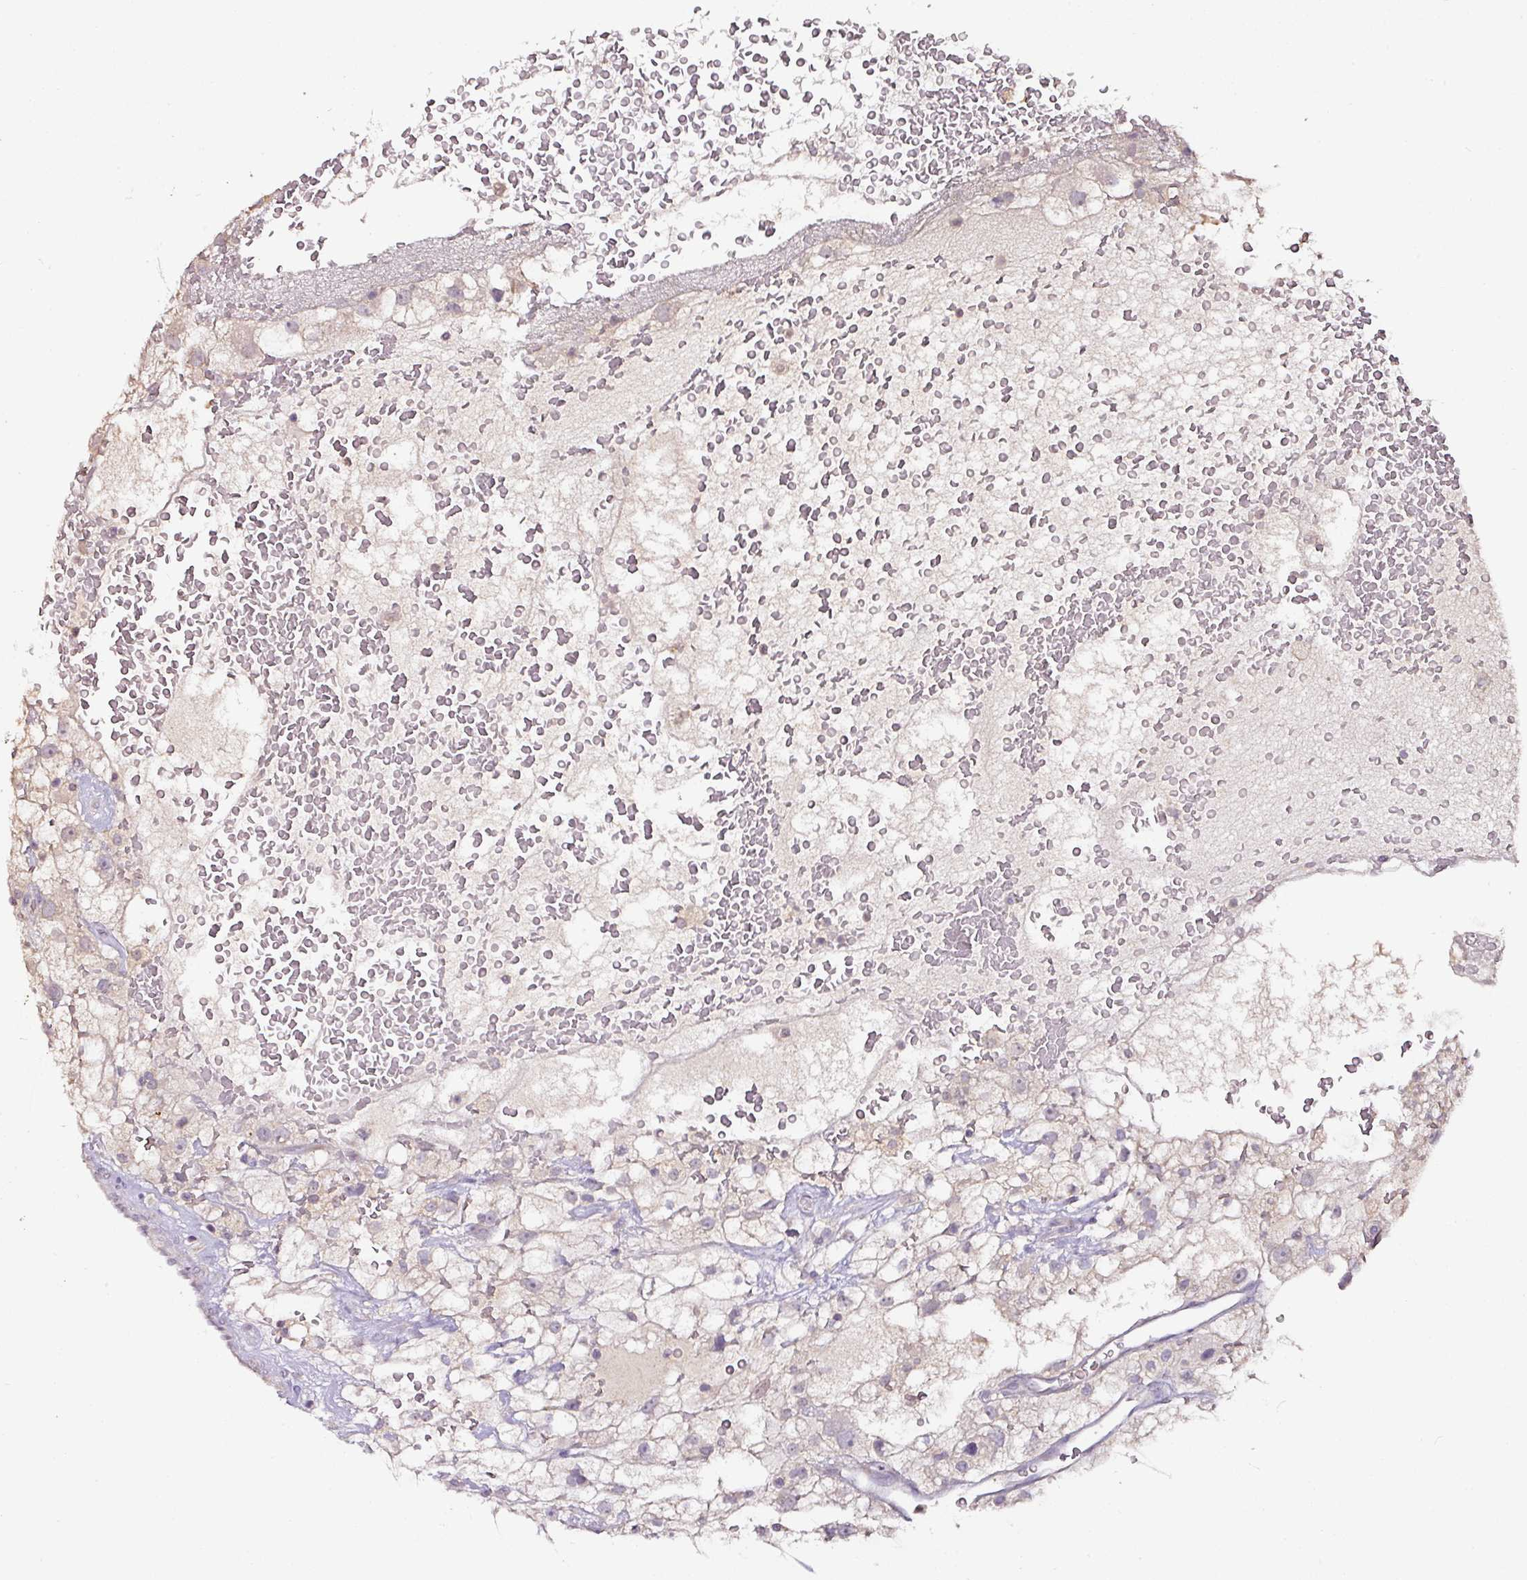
{"staining": {"intensity": "negative", "quantity": "none", "location": "none"}, "tissue": "renal cancer", "cell_type": "Tumor cells", "image_type": "cancer", "snomed": [{"axis": "morphology", "description": "Adenocarcinoma, NOS"}, {"axis": "topography", "description": "Kidney"}], "caption": "Immunohistochemistry photomicrograph of neoplastic tissue: human adenocarcinoma (renal) stained with DAB (3,3'-diaminobenzidine) demonstrates no significant protein staining in tumor cells.", "gene": "RPL38", "patient": {"sex": "male", "age": 59}}